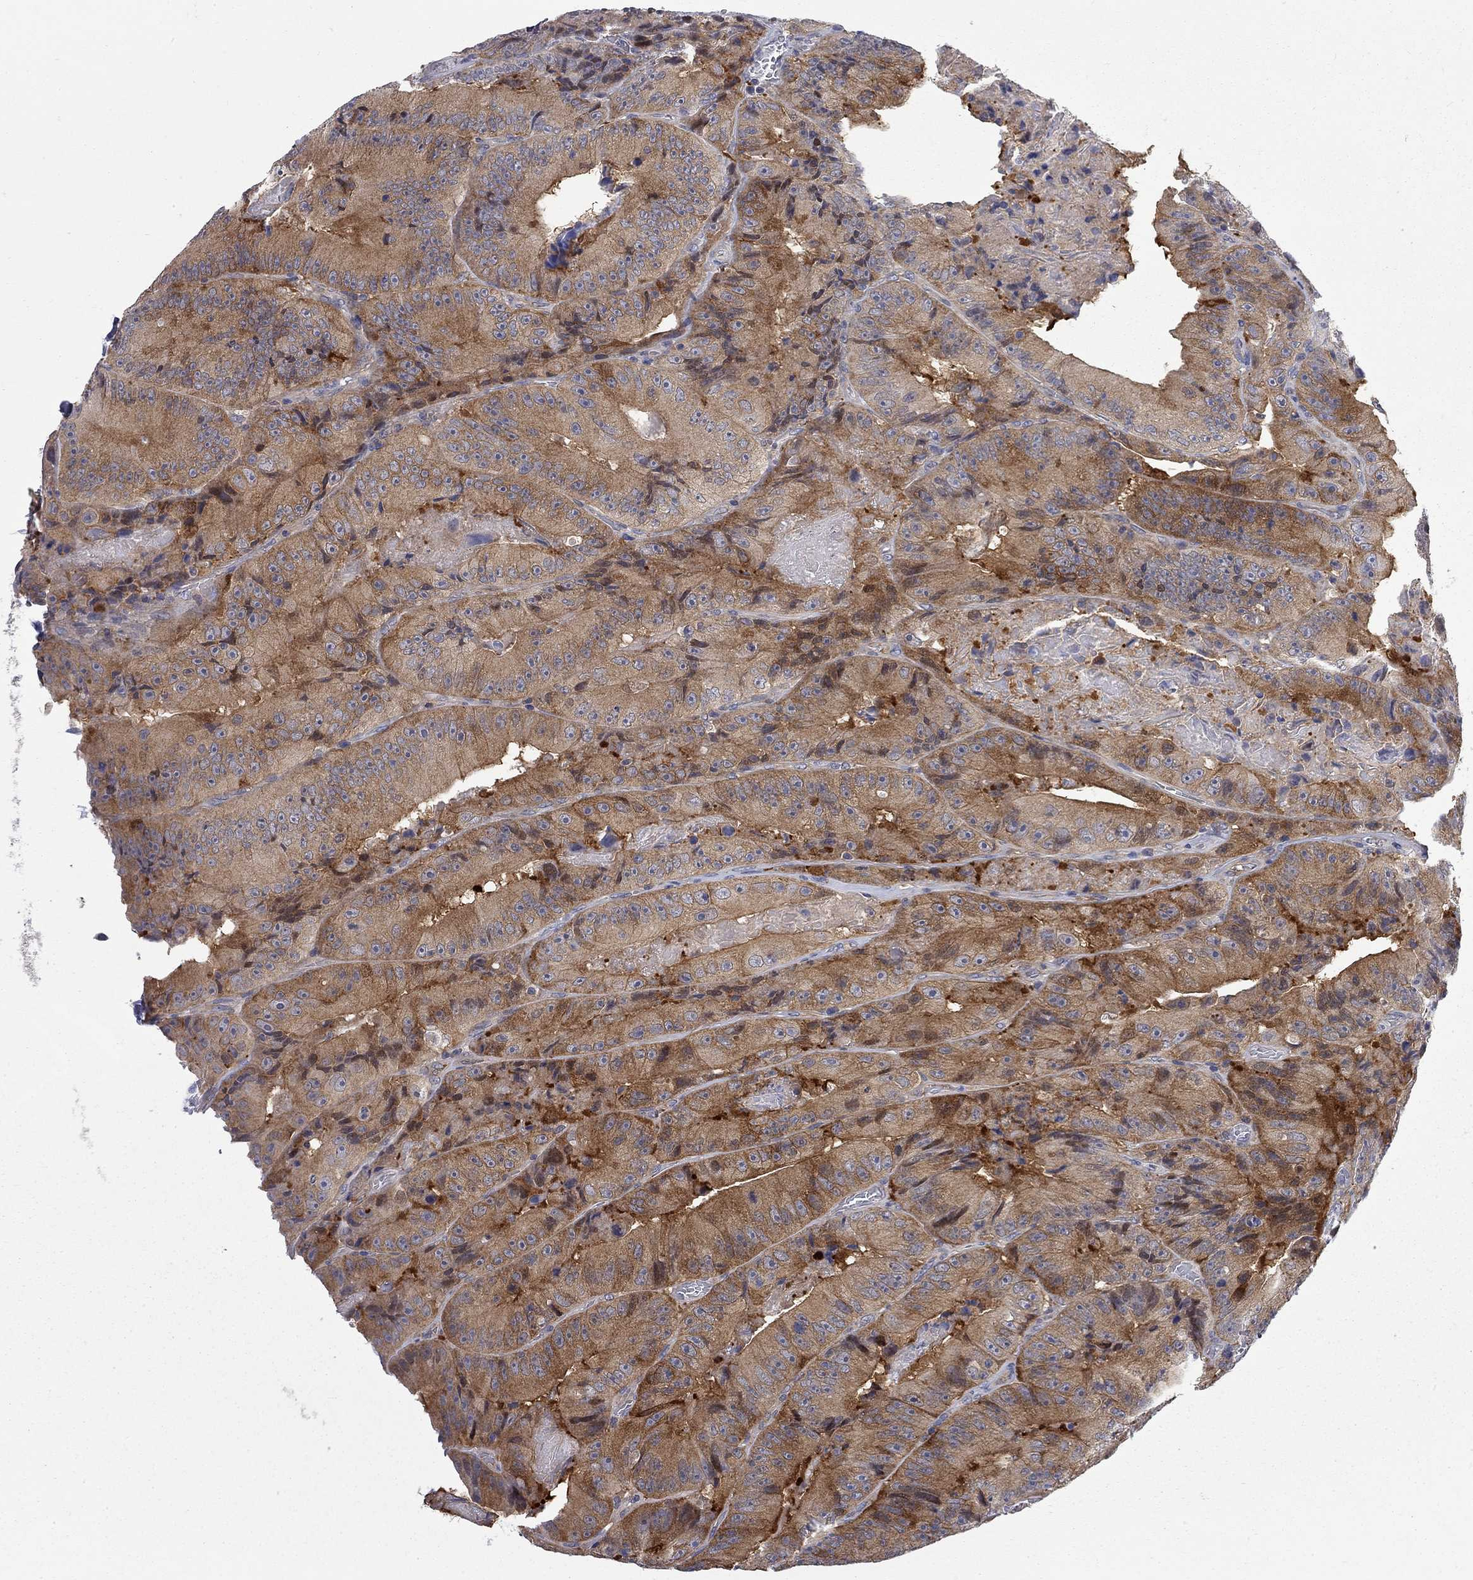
{"staining": {"intensity": "strong", "quantity": ">75%", "location": "cytoplasmic/membranous"}, "tissue": "colorectal cancer", "cell_type": "Tumor cells", "image_type": "cancer", "snomed": [{"axis": "morphology", "description": "Adenocarcinoma, NOS"}, {"axis": "topography", "description": "Colon"}], "caption": "Strong cytoplasmic/membranous staining for a protein is identified in about >75% of tumor cells of adenocarcinoma (colorectal) using immunohistochemistry.", "gene": "GALNT8", "patient": {"sex": "female", "age": 86}}